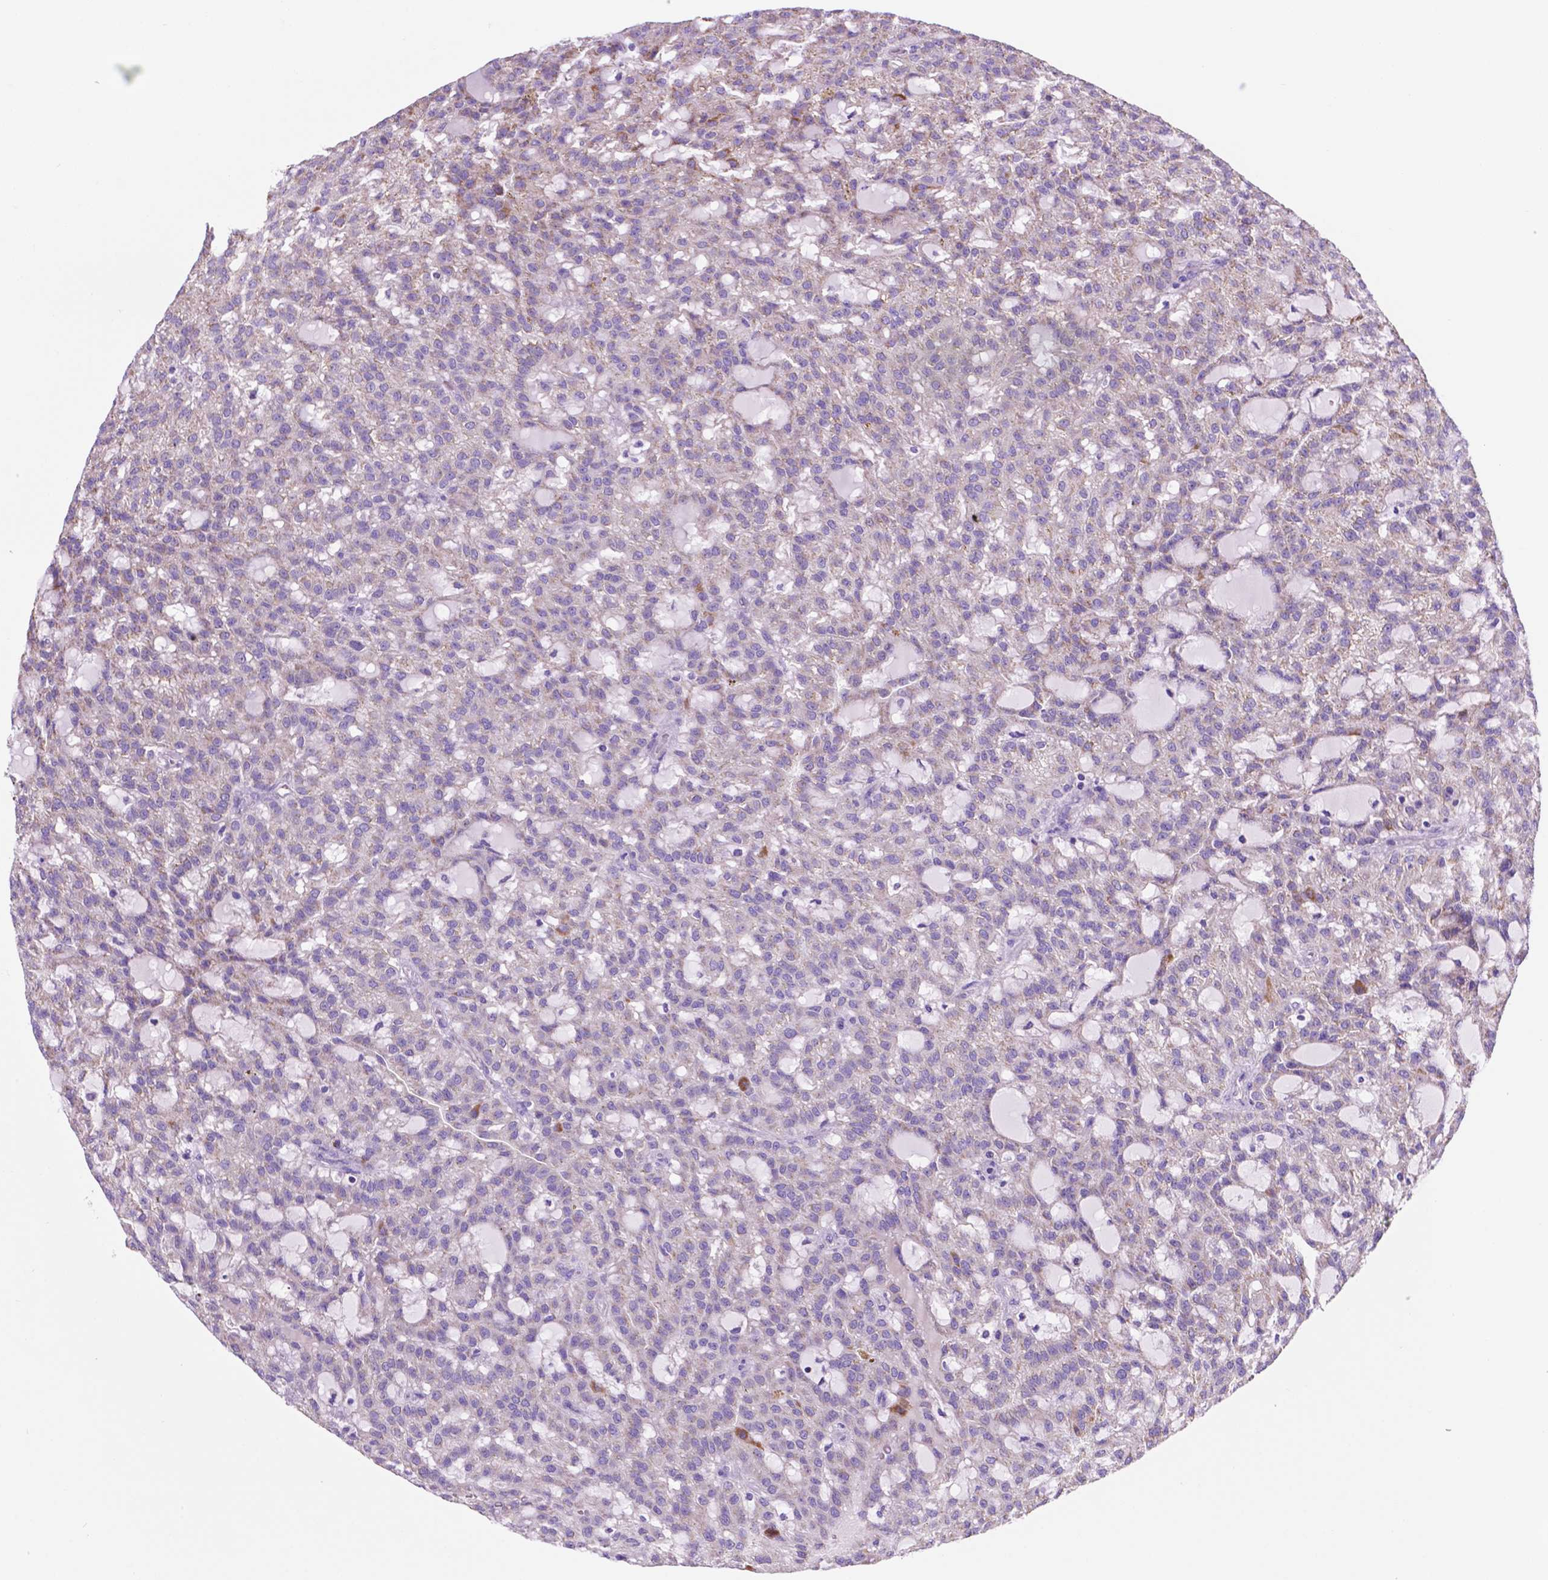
{"staining": {"intensity": "negative", "quantity": "none", "location": "none"}, "tissue": "renal cancer", "cell_type": "Tumor cells", "image_type": "cancer", "snomed": [{"axis": "morphology", "description": "Adenocarcinoma, NOS"}, {"axis": "topography", "description": "Kidney"}], "caption": "The image demonstrates no significant positivity in tumor cells of adenocarcinoma (renal). (DAB (3,3'-diaminobenzidine) immunohistochemistry with hematoxylin counter stain).", "gene": "TMEM121B", "patient": {"sex": "male", "age": 63}}